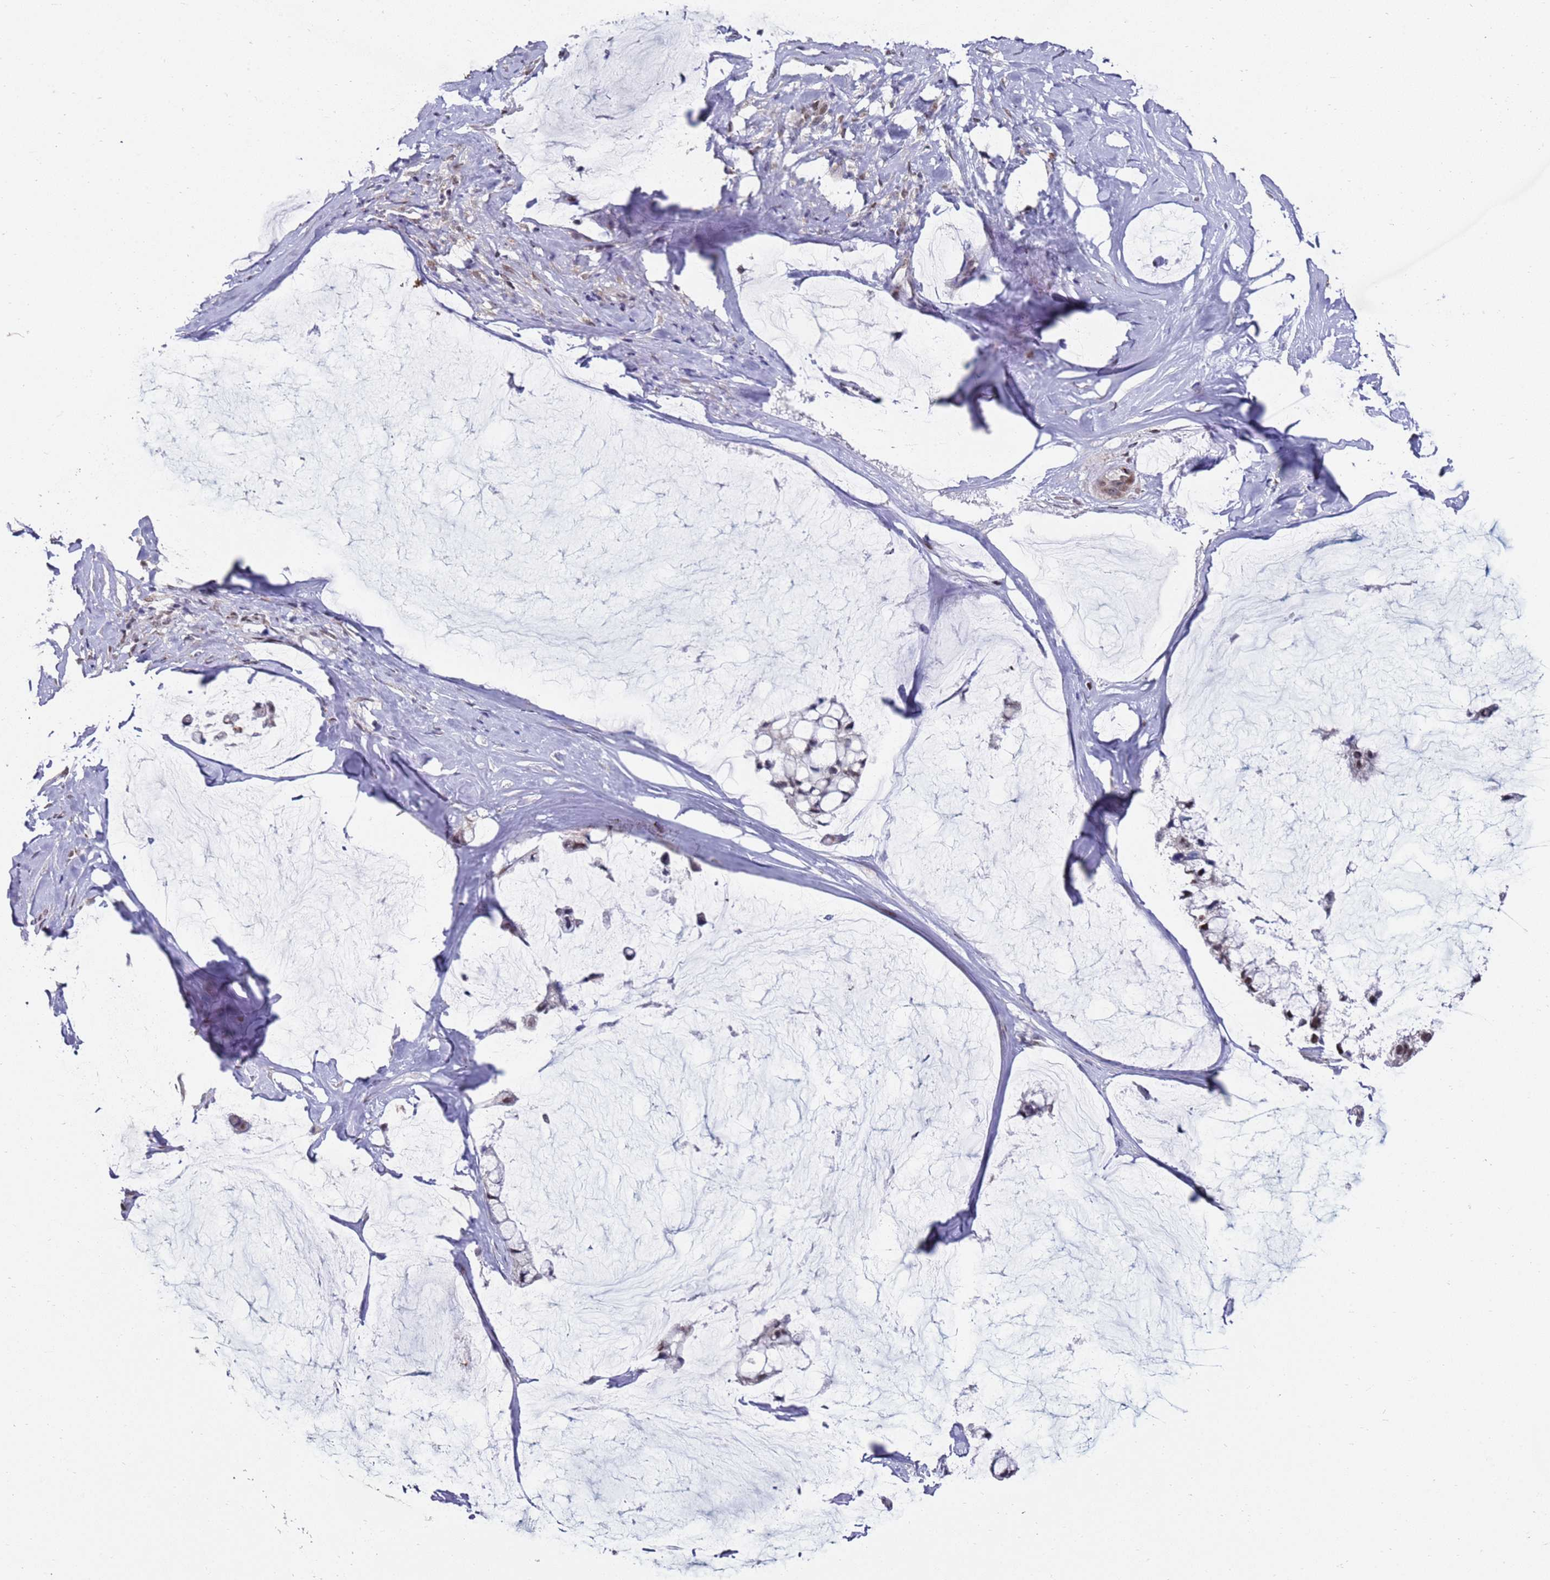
{"staining": {"intensity": "weak", "quantity": ">75%", "location": "nuclear"}, "tissue": "ovarian cancer", "cell_type": "Tumor cells", "image_type": "cancer", "snomed": [{"axis": "morphology", "description": "Cystadenocarcinoma, mucinous, NOS"}, {"axis": "topography", "description": "Ovary"}], "caption": "This is a histology image of immunohistochemistry (IHC) staining of ovarian mucinous cystadenocarcinoma, which shows weak staining in the nuclear of tumor cells.", "gene": "COPS6", "patient": {"sex": "female", "age": 39}}